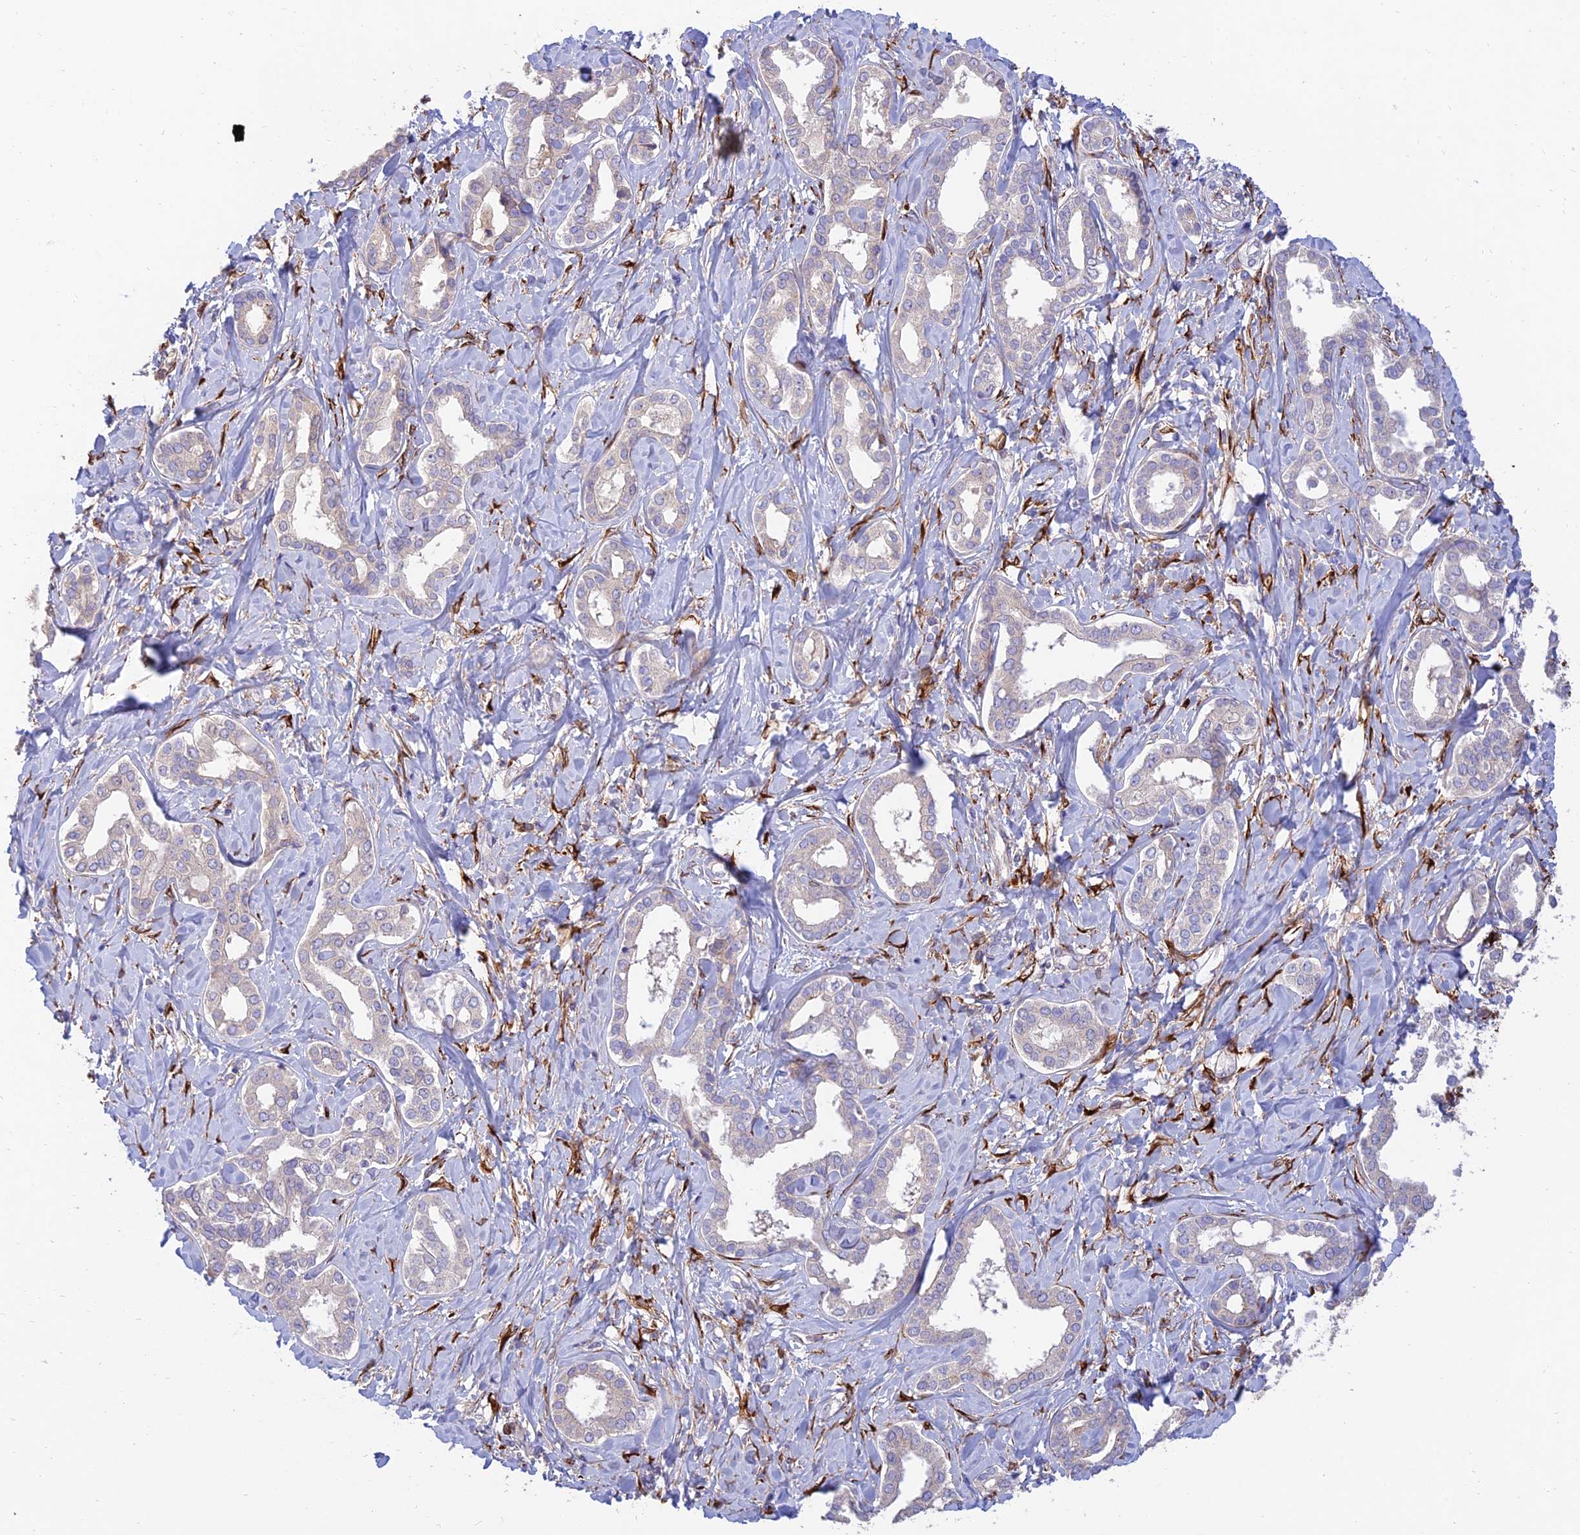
{"staining": {"intensity": "negative", "quantity": "none", "location": "none"}, "tissue": "liver cancer", "cell_type": "Tumor cells", "image_type": "cancer", "snomed": [{"axis": "morphology", "description": "Cholangiocarcinoma"}, {"axis": "topography", "description": "Liver"}], "caption": "Liver cancer stained for a protein using immunohistochemistry exhibits no expression tumor cells.", "gene": "RCN3", "patient": {"sex": "female", "age": 77}}